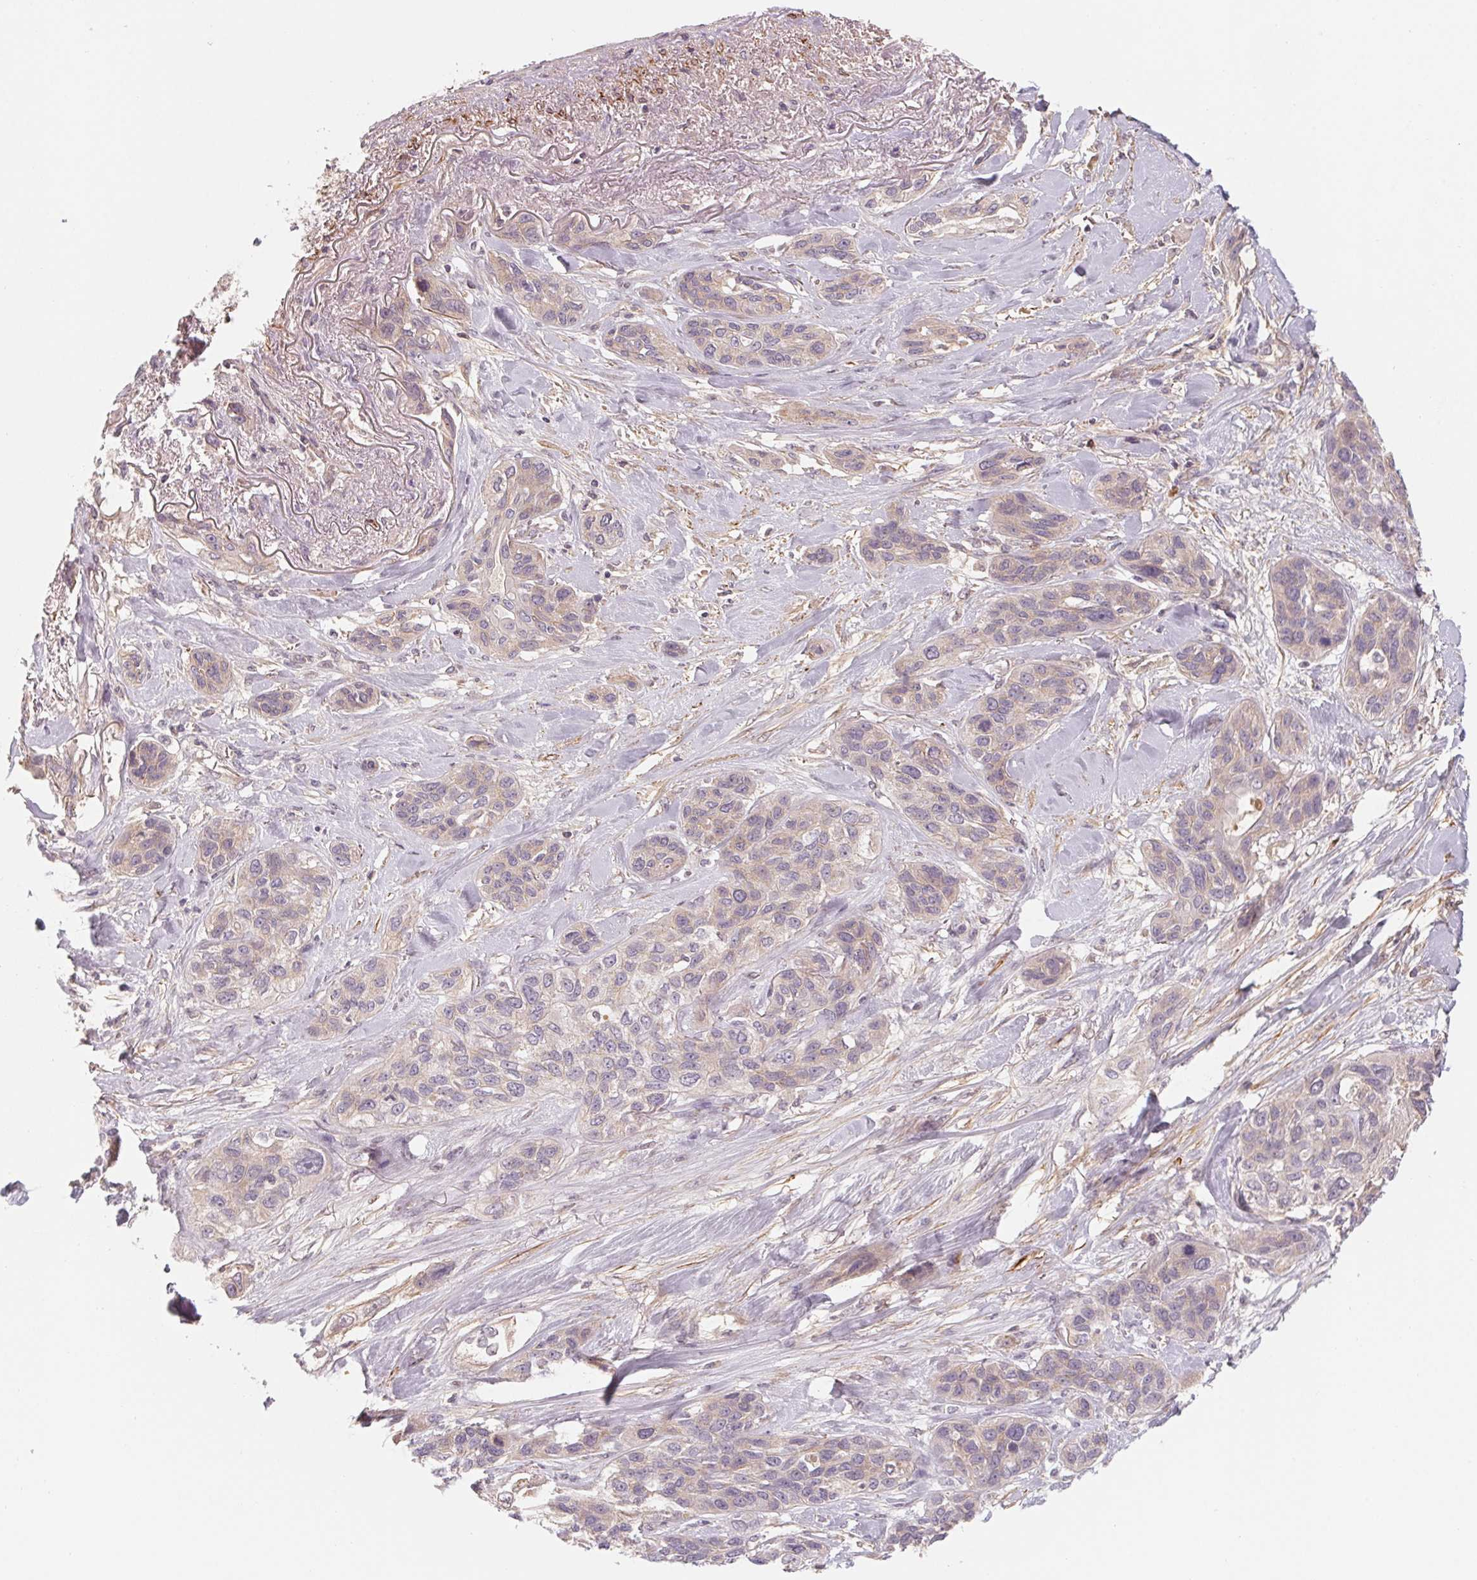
{"staining": {"intensity": "weak", "quantity": "25%-75%", "location": "cytoplasmic/membranous"}, "tissue": "lung cancer", "cell_type": "Tumor cells", "image_type": "cancer", "snomed": [{"axis": "morphology", "description": "Squamous cell carcinoma, NOS"}, {"axis": "topography", "description": "Lung"}], "caption": "Lung cancer stained with a protein marker displays weak staining in tumor cells.", "gene": "CCDC112", "patient": {"sex": "female", "age": 70}}